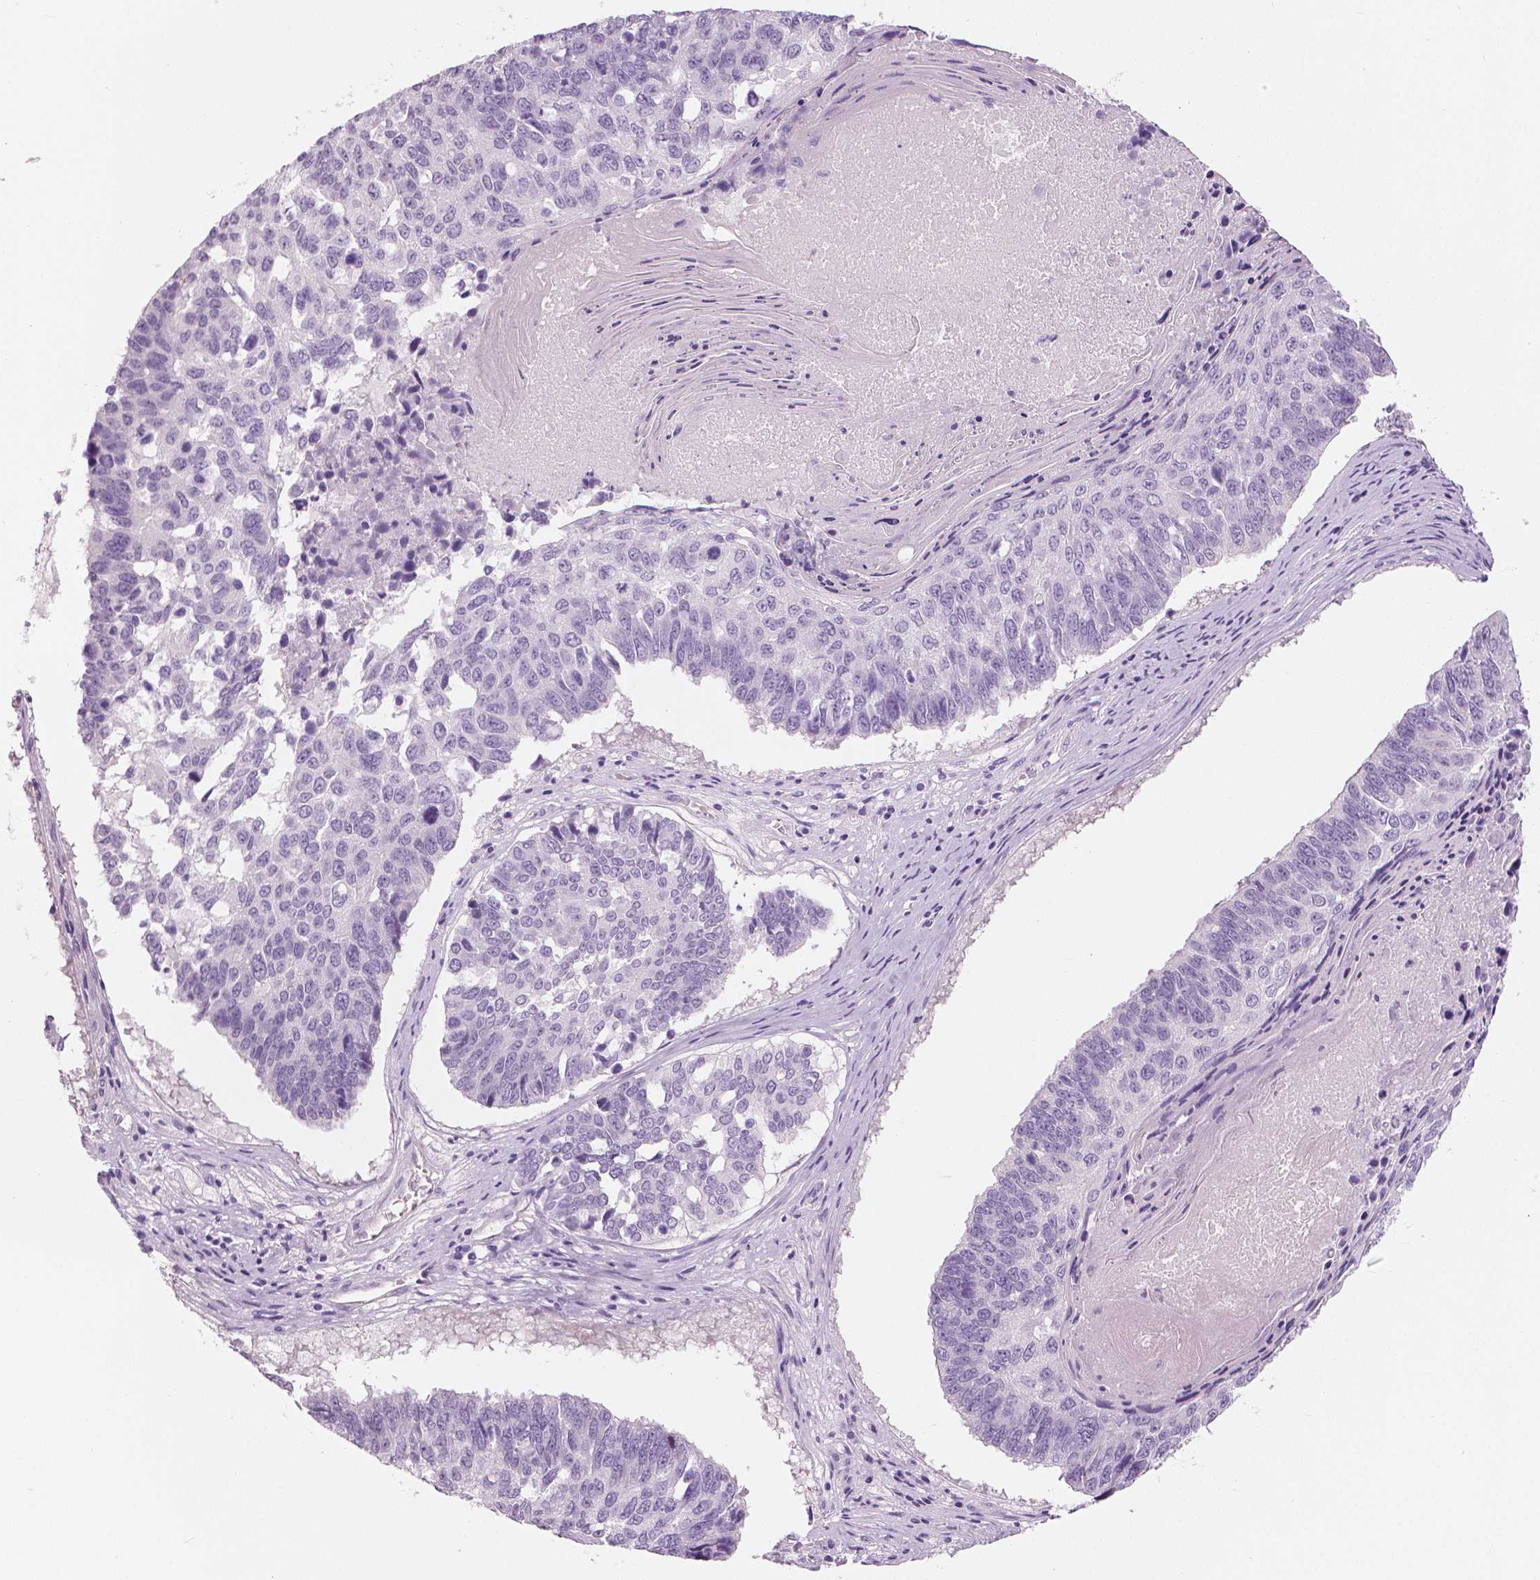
{"staining": {"intensity": "negative", "quantity": "none", "location": "none"}, "tissue": "lung cancer", "cell_type": "Tumor cells", "image_type": "cancer", "snomed": [{"axis": "morphology", "description": "Squamous cell carcinoma, NOS"}, {"axis": "topography", "description": "Lung"}], "caption": "Human lung cancer stained for a protein using IHC reveals no staining in tumor cells.", "gene": "SLC24A1", "patient": {"sex": "male", "age": 73}}